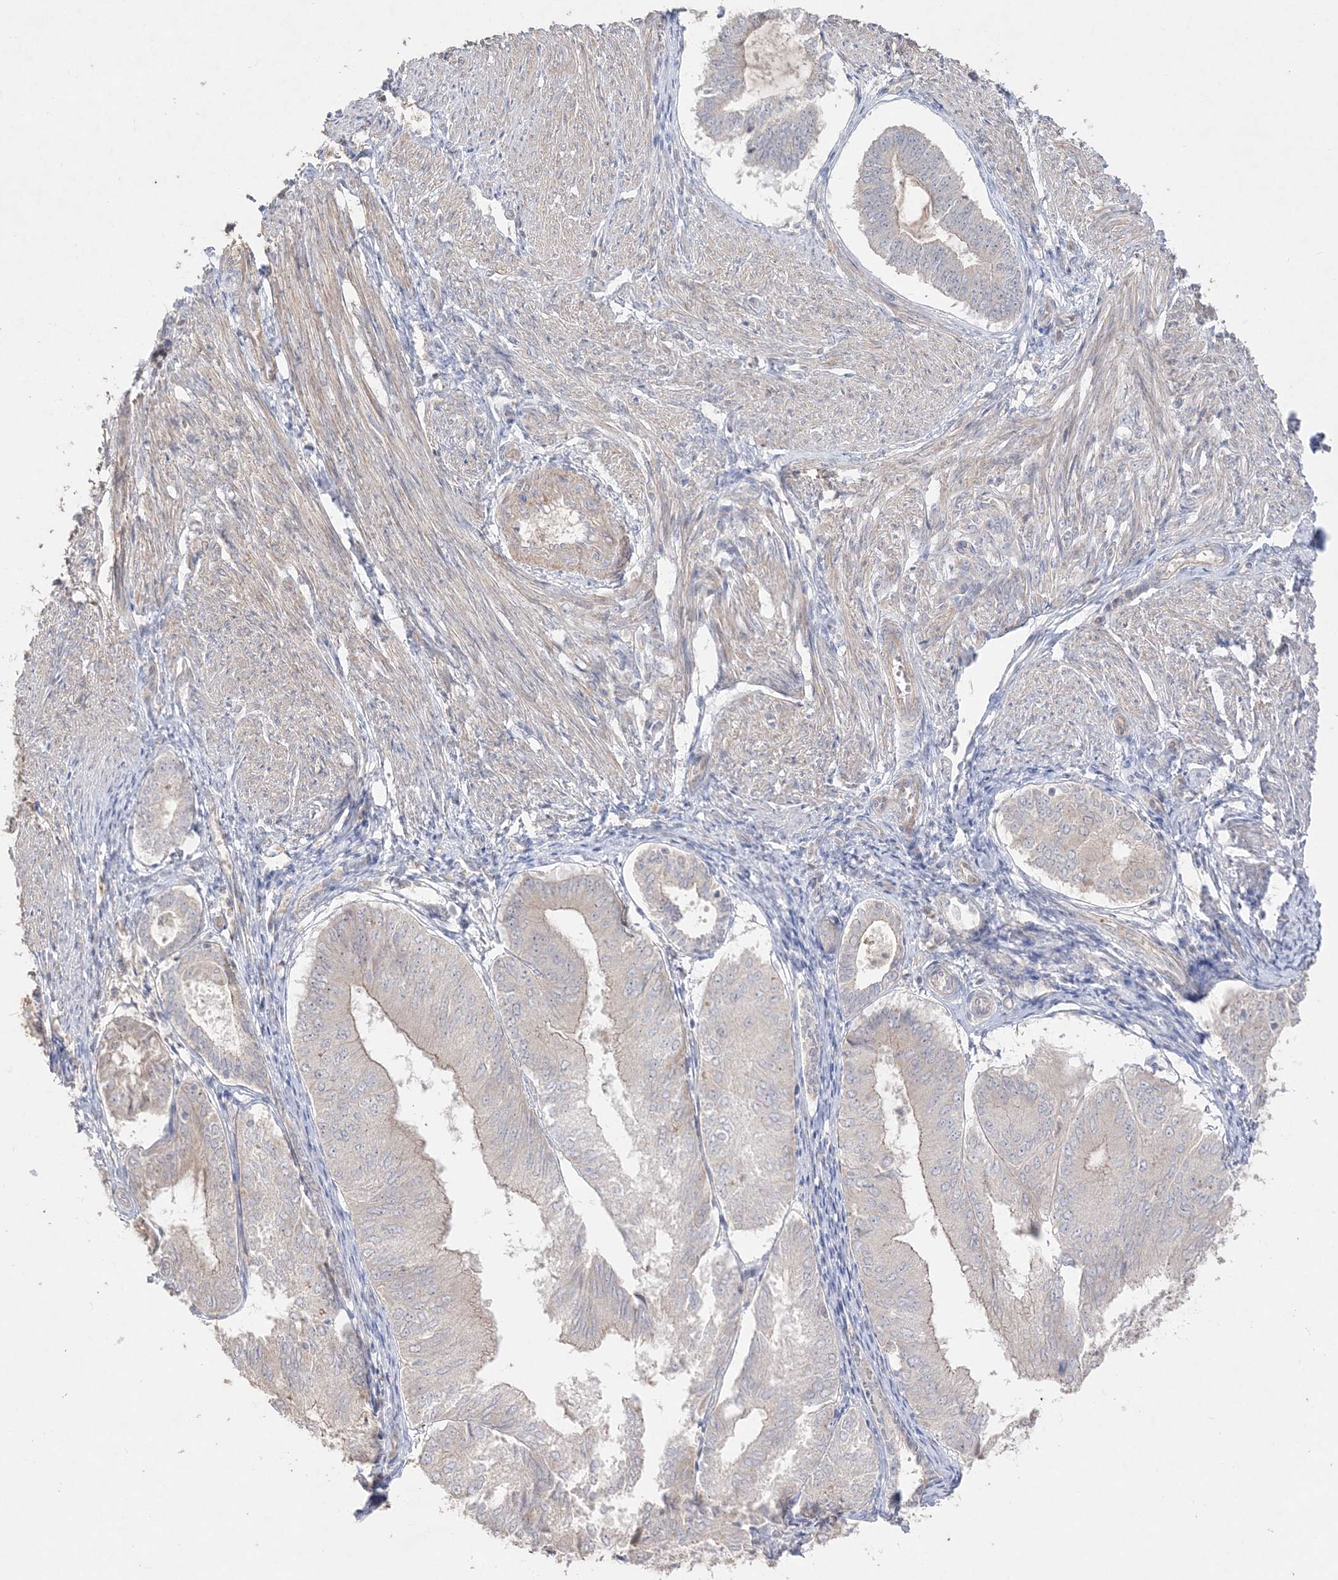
{"staining": {"intensity": "negative", "quantity": "none", "location": "none"}, "tissue": "endometrial cancer", "cell_type": "Tumor cells", "image_type": "cancer", "snomed": [{"axis": "morphology", "description": "Adenocarcinoma, NOS"}, {"axis": "topography", "description": "Endometrium"}], "caption": "Endometrial adenocarcinoma stained for a protein using IHC shows no expression tumor cells.", "gene": "SH3BP4", "patient": {"sex": "female", "age": 81}}